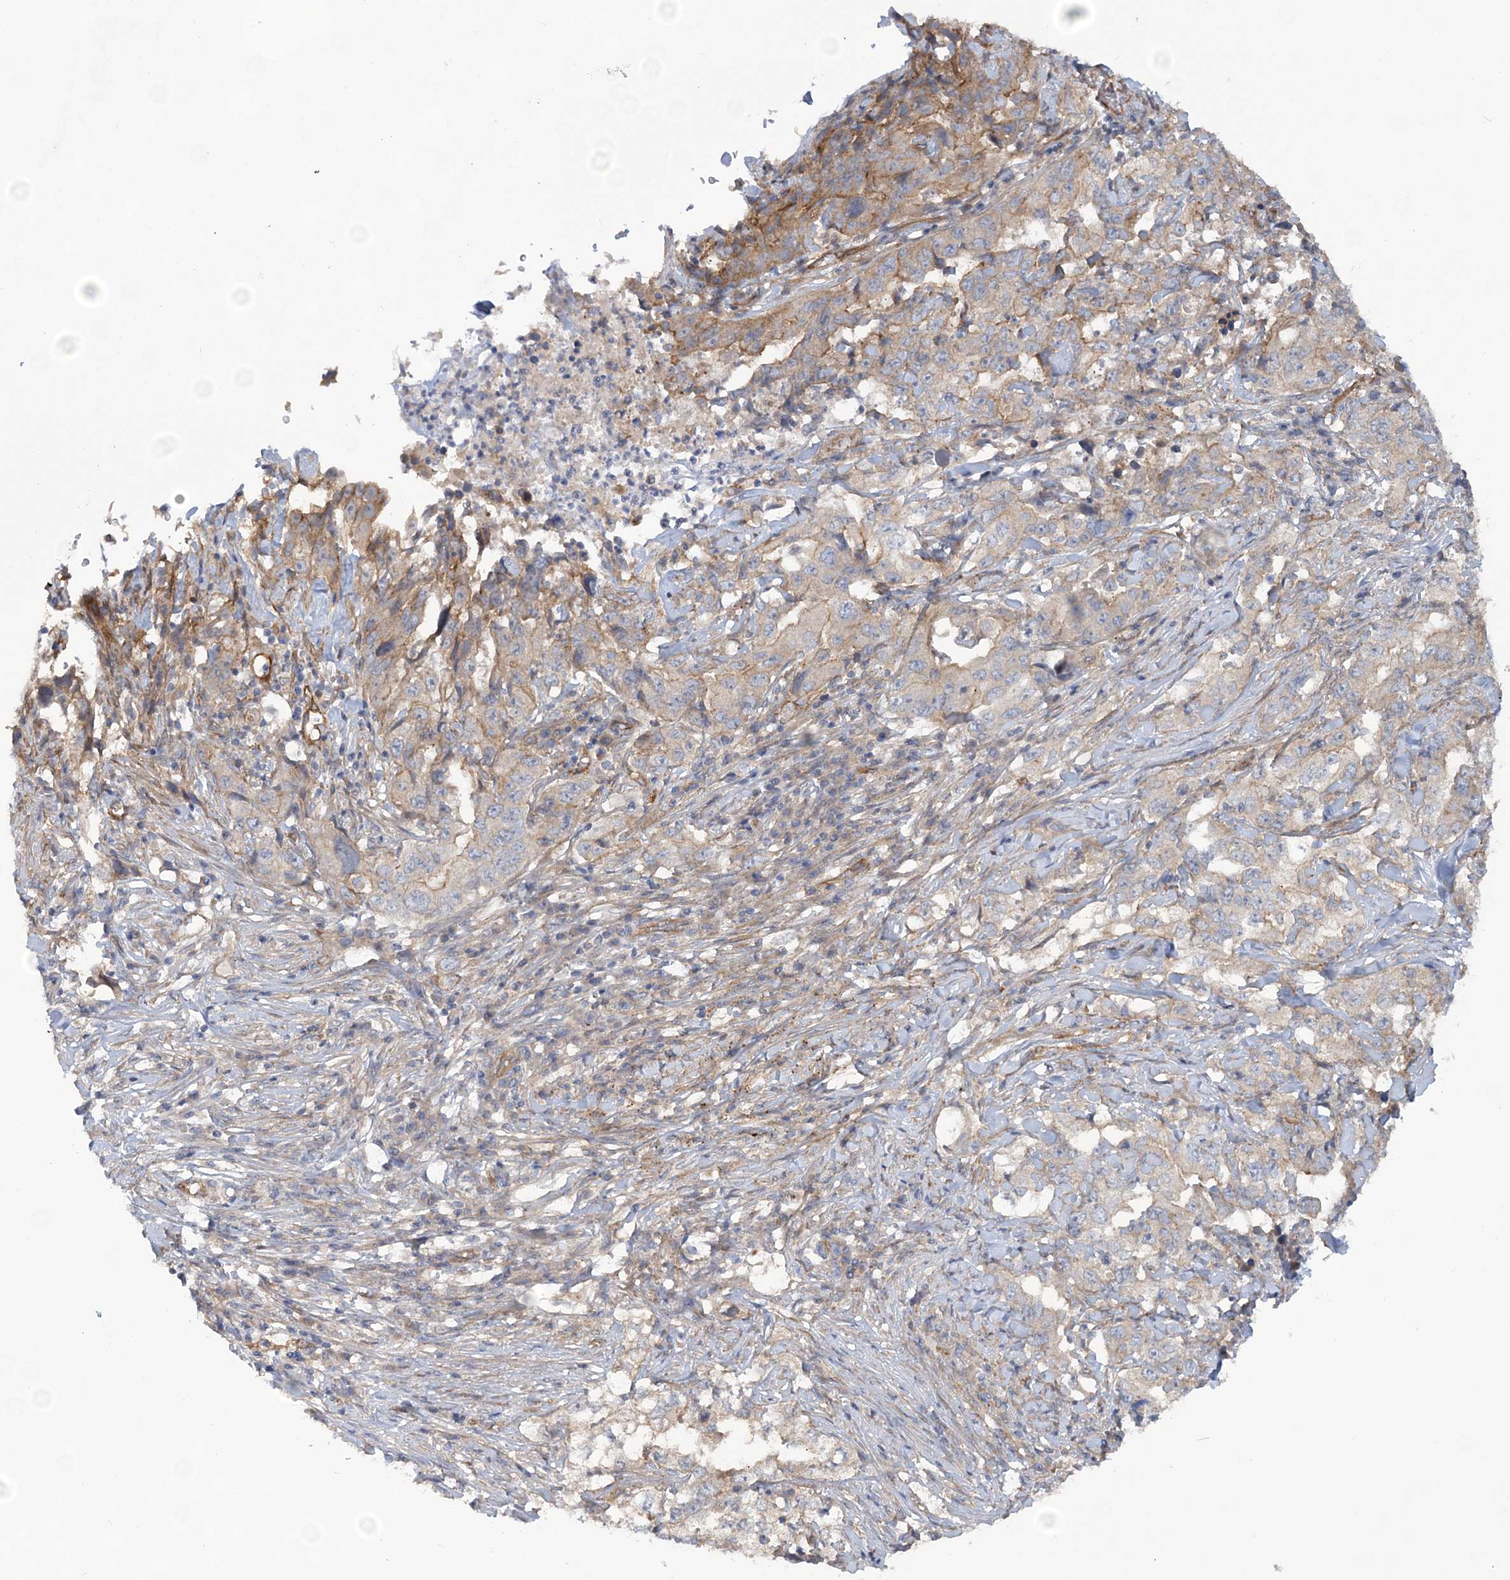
{"staining": {"intensity": "weak", "quantity": "<25%", "location": "cytoplasmic/membranous"}, "tissue": "lung cancer", "cell_type": "Tumor cells", "image_type": "cancer", "snomed": [{"axis": "morphology", "description": "Adenocarcinoma, NOS"}, {"axis": "topography", "description": "Lung"}], "caption": "IHC of lung cancer shows no expression in tumor cells. The staining was performed using DAB to visualize the protein expression in brown, while the nuclei were stained in blue with hematoxylin (Magnification: 20x).", "gene": "RAI14", "patient": {"sex": "female", "age": 51}}